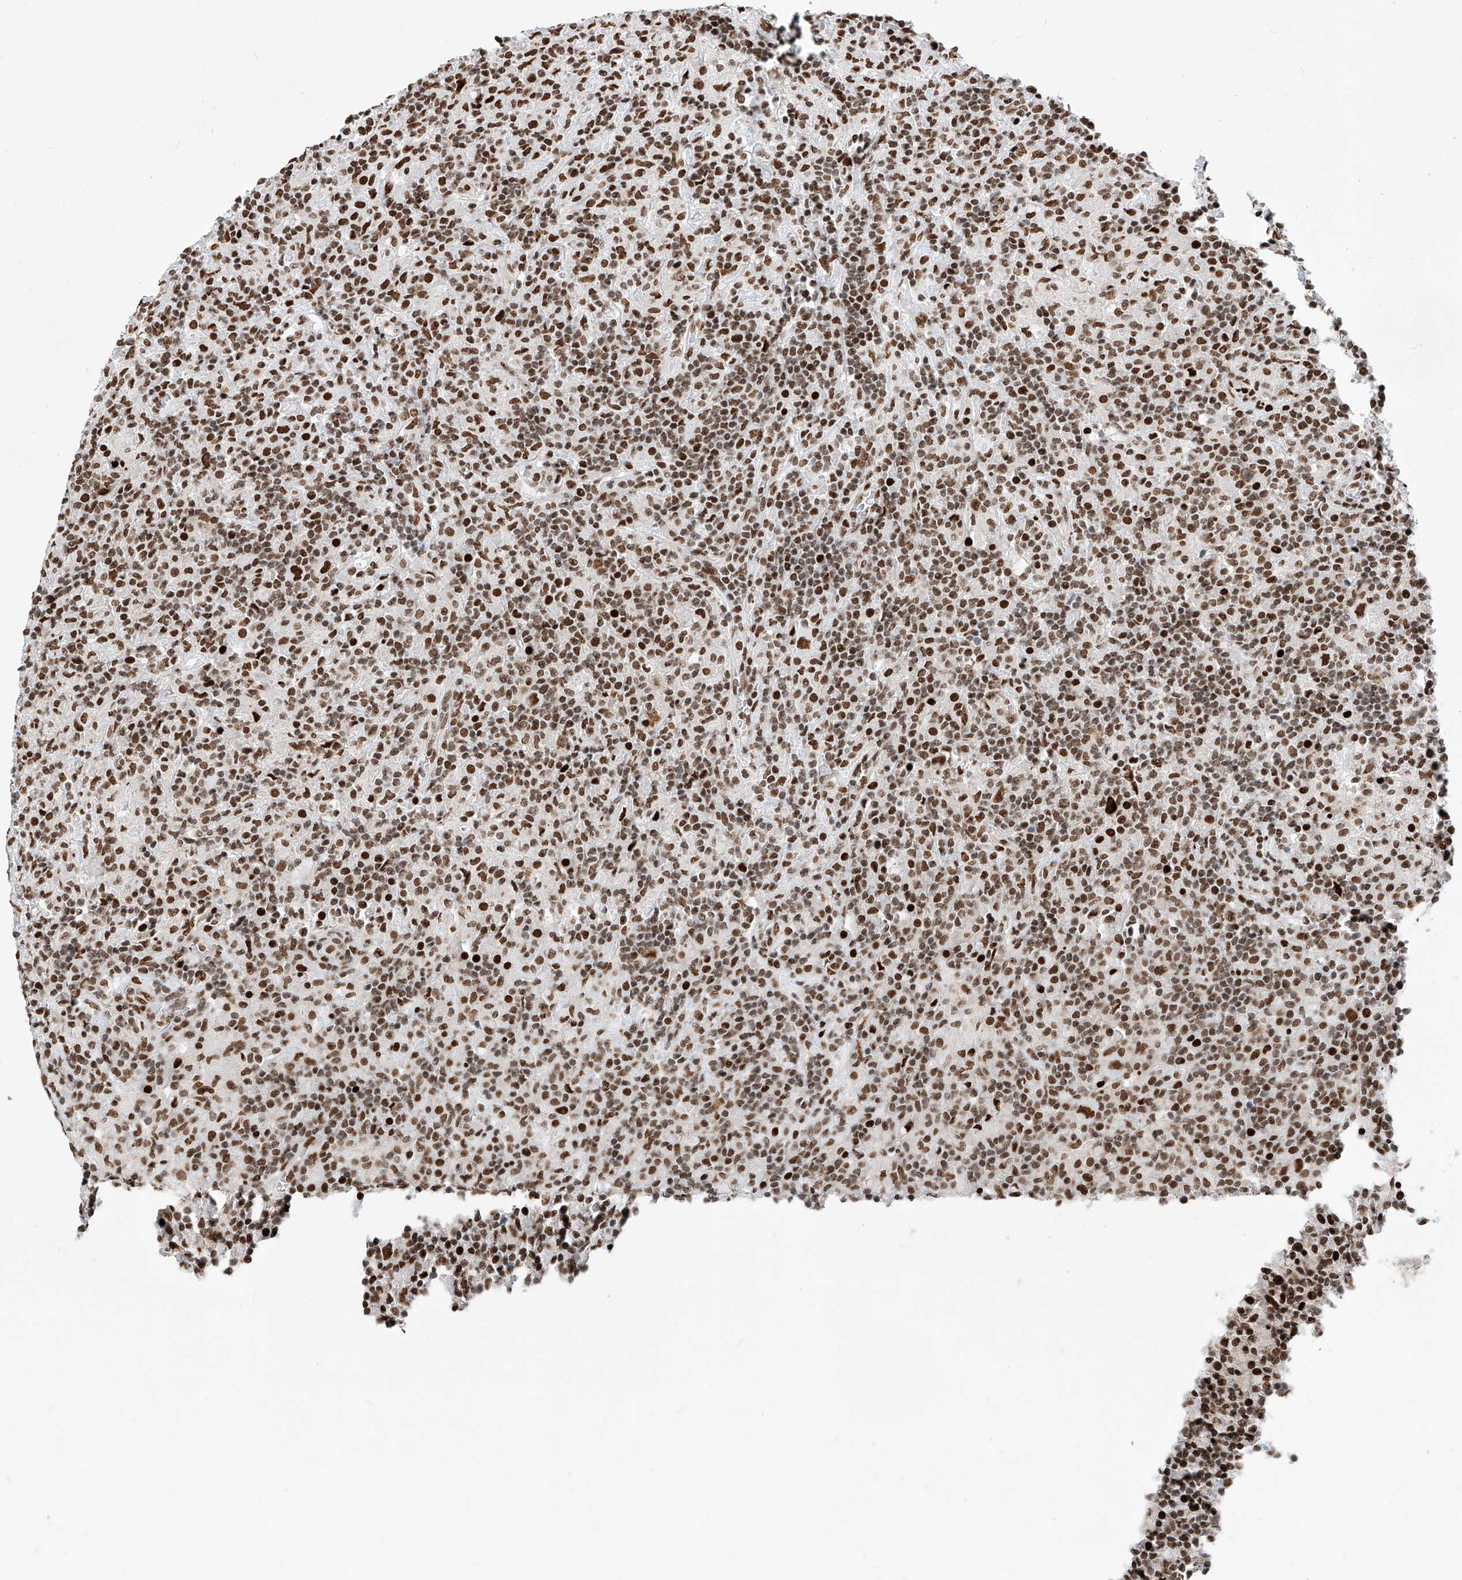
{"staining": {"intensity": "strong", "quantity": ">75%", "location": "nuclear"}, "tissue": "lymphoma", "cell_type": "Tumor cells", "image_type": "cancer", "snomed": [{"axis": "morphology", "description": "Hodgkin's disease, NOS"}, {"axis": "topography", "description": "Lymph node"}], "caption": "IHC (DAB) staining of lymphoma reveals strong nuclear protein positivity in approximately >75% of tumor cells.", "gene": "SRSF6", "patient": {"sex": "male", "age": 70}}